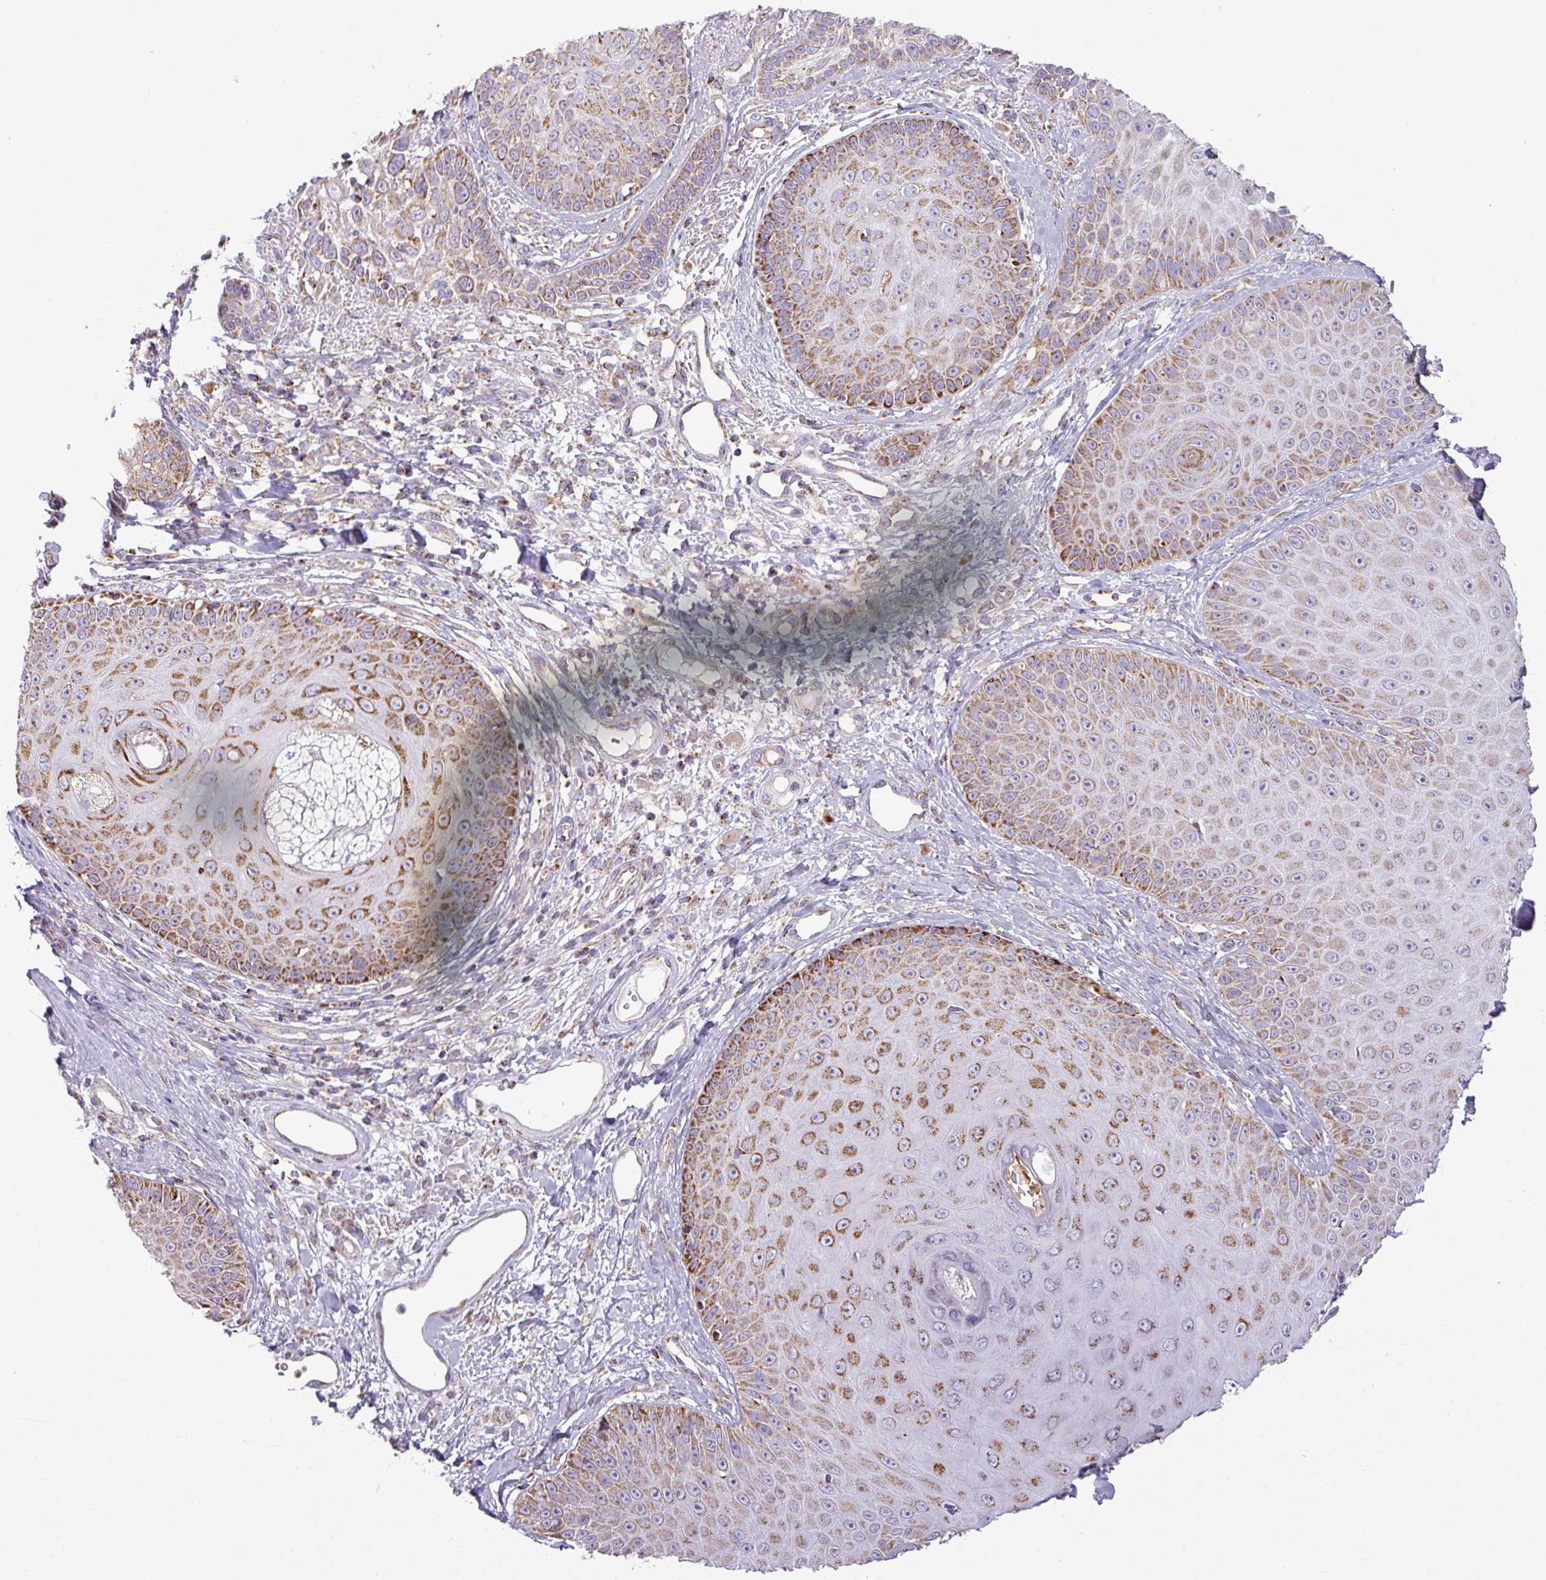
{"staining": {"intensity": "strong", "quantity": ">75%", "location": "cytoplasmic/membranous"}, "tissue": "skin cancer", "cell_type": "Tumor cells", "image_type": "cancer", "snomed": [{"axis": "morphology", "description": "Squamous cell carcinoma, NOS"}, {"axis": "topography", "description": "Skin"}], "caption": "Brown immunohistochemical staining in skin cancer reveals strong cytoplasmic/membranous positivity in about >75% of tumor cells. The protein of interest is shown in brown color, while the nuclei are stained blue.", "gene": "ZNF81", "patient": {"sex": "male", "age": 86}}